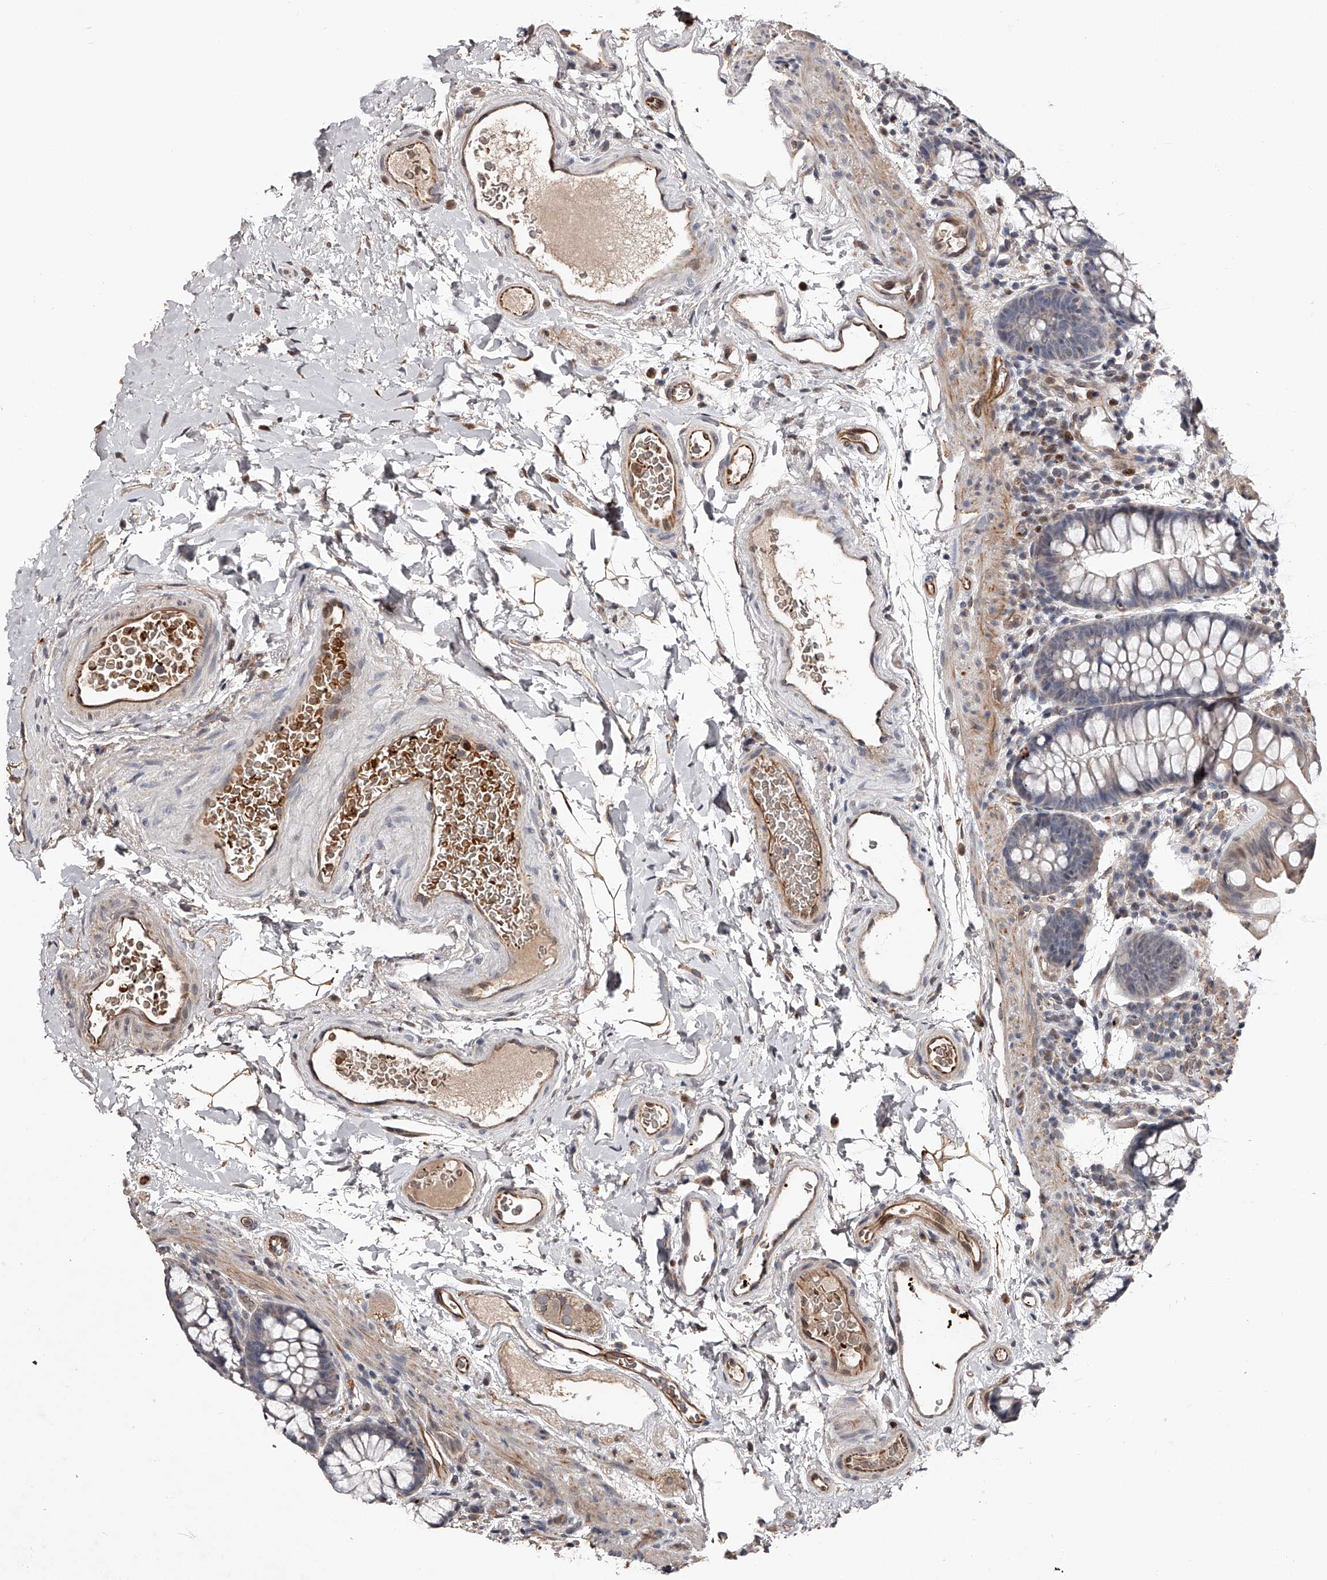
{"staining": {"intensity": "strong", "quantity": ">75%", "location": "cytoplasmic/membranous"}, "tissue": "colon", "cell_type": "Endothelial cells", "image_type": "normal", "snomed": [{"axis": "morphology", "description": "Normal tissue, NOS"}, {"axis": "topography", "description": "Colon"}], "caption": "Immunohistochemical staining of benign colon shows >75% levels of strong cytoplasmic/membranous protein expression in about >75% of endothelial cells. Nuclei are stained in blue.", "gene": "URGCP", "patient": {"sex": "female", "age": 62}}